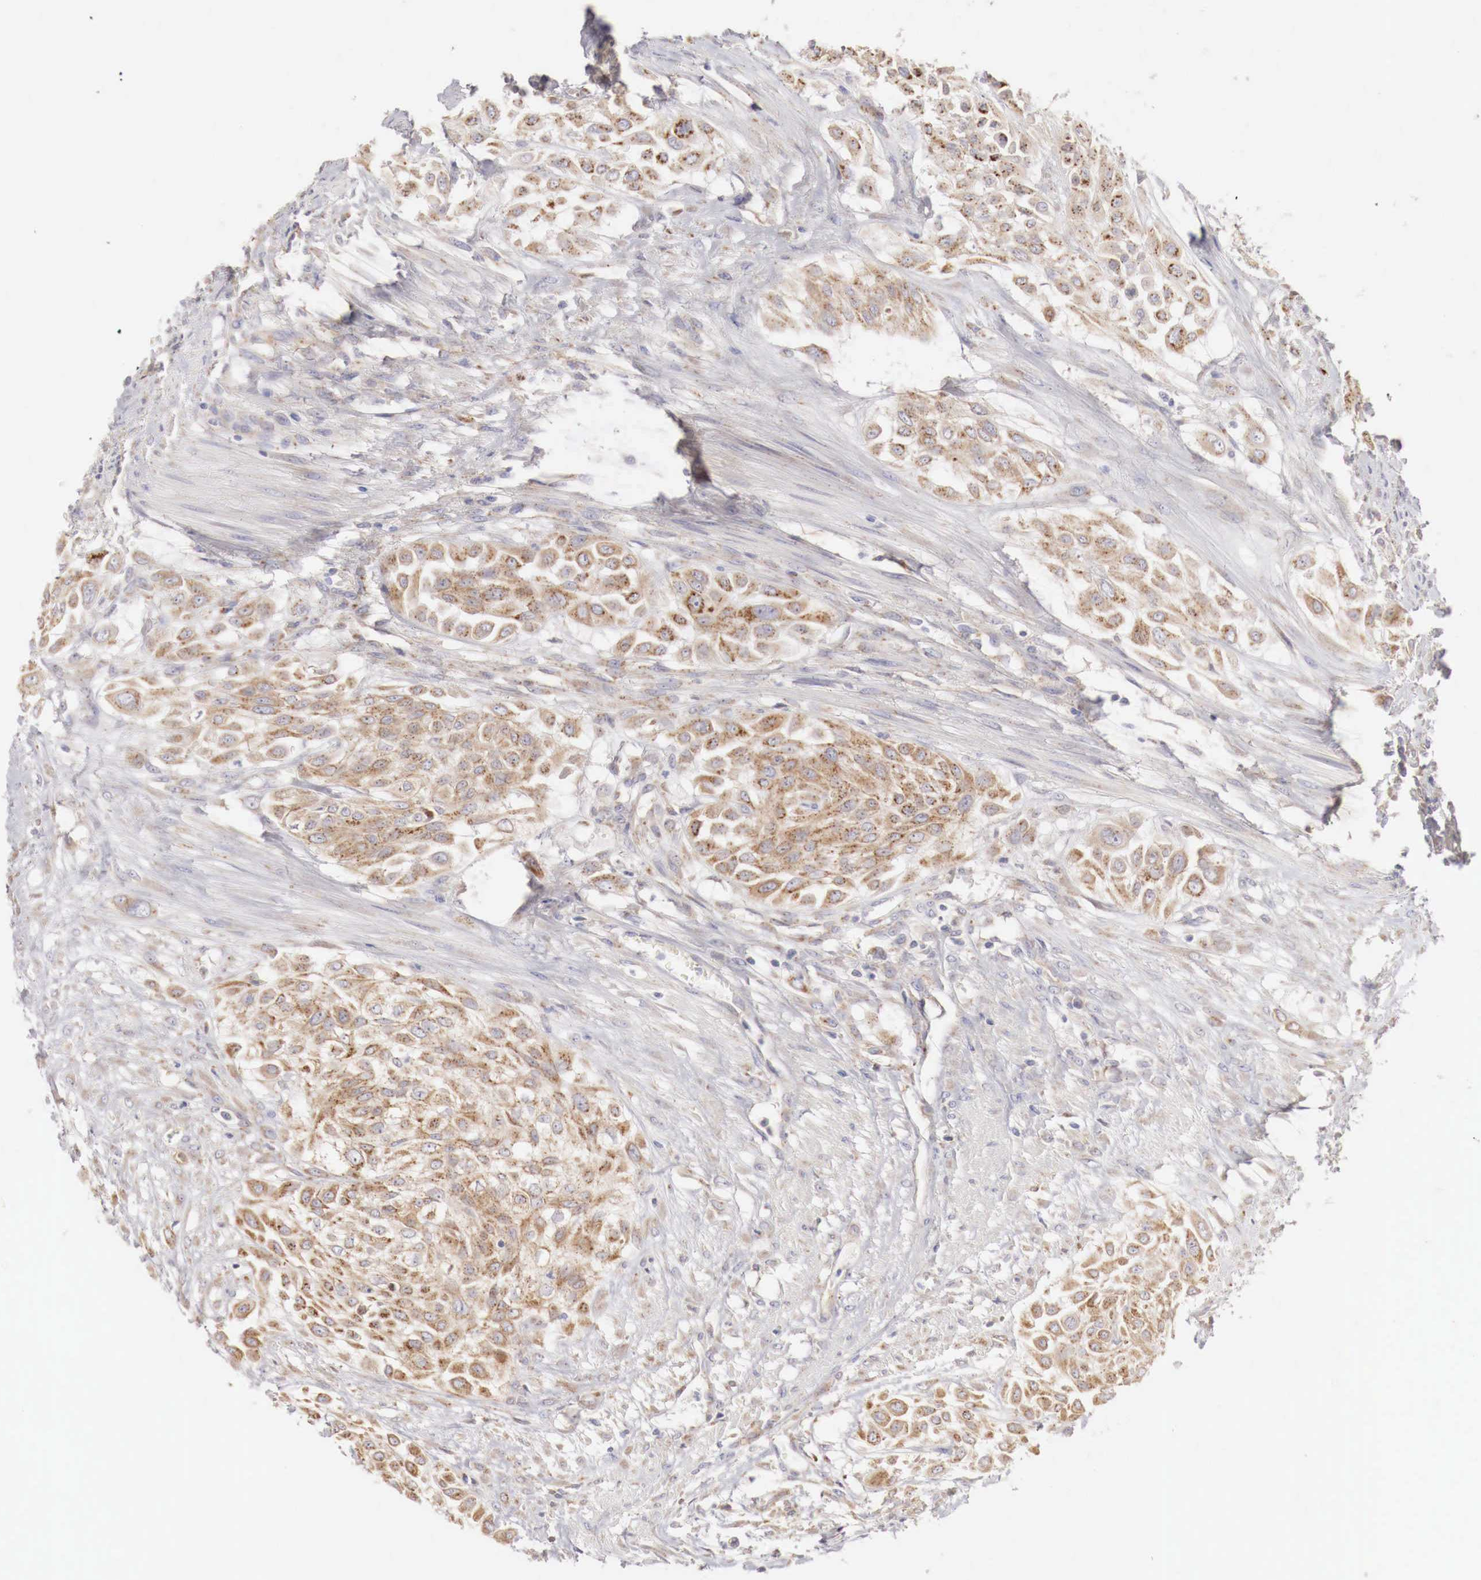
{"staining": {"intensity": "moderate", "quantity": ">75%", "location": "cytoplasmic/membranous"}, "tissue": "urothelial cancer", "cell_type": "Tumor cells", "image_type": "cancer", "snomed": [{"axis": "morphology", "description": "Urothelial carcinoma, High grade"}, {"axis": "topography", "description": "Urinary bladder"}], "caption": "Protein staining of urothelial carcinoma (high-grade) tissue displays moderate cytoplasmic/membranous positivity in about >75% of tumor cells. Immunohistochemistry stains the protein of interest in brown and the nuclei are stained blue.", "gene": "NSDHL", "patient": {"sex": "male", "age": 57}}